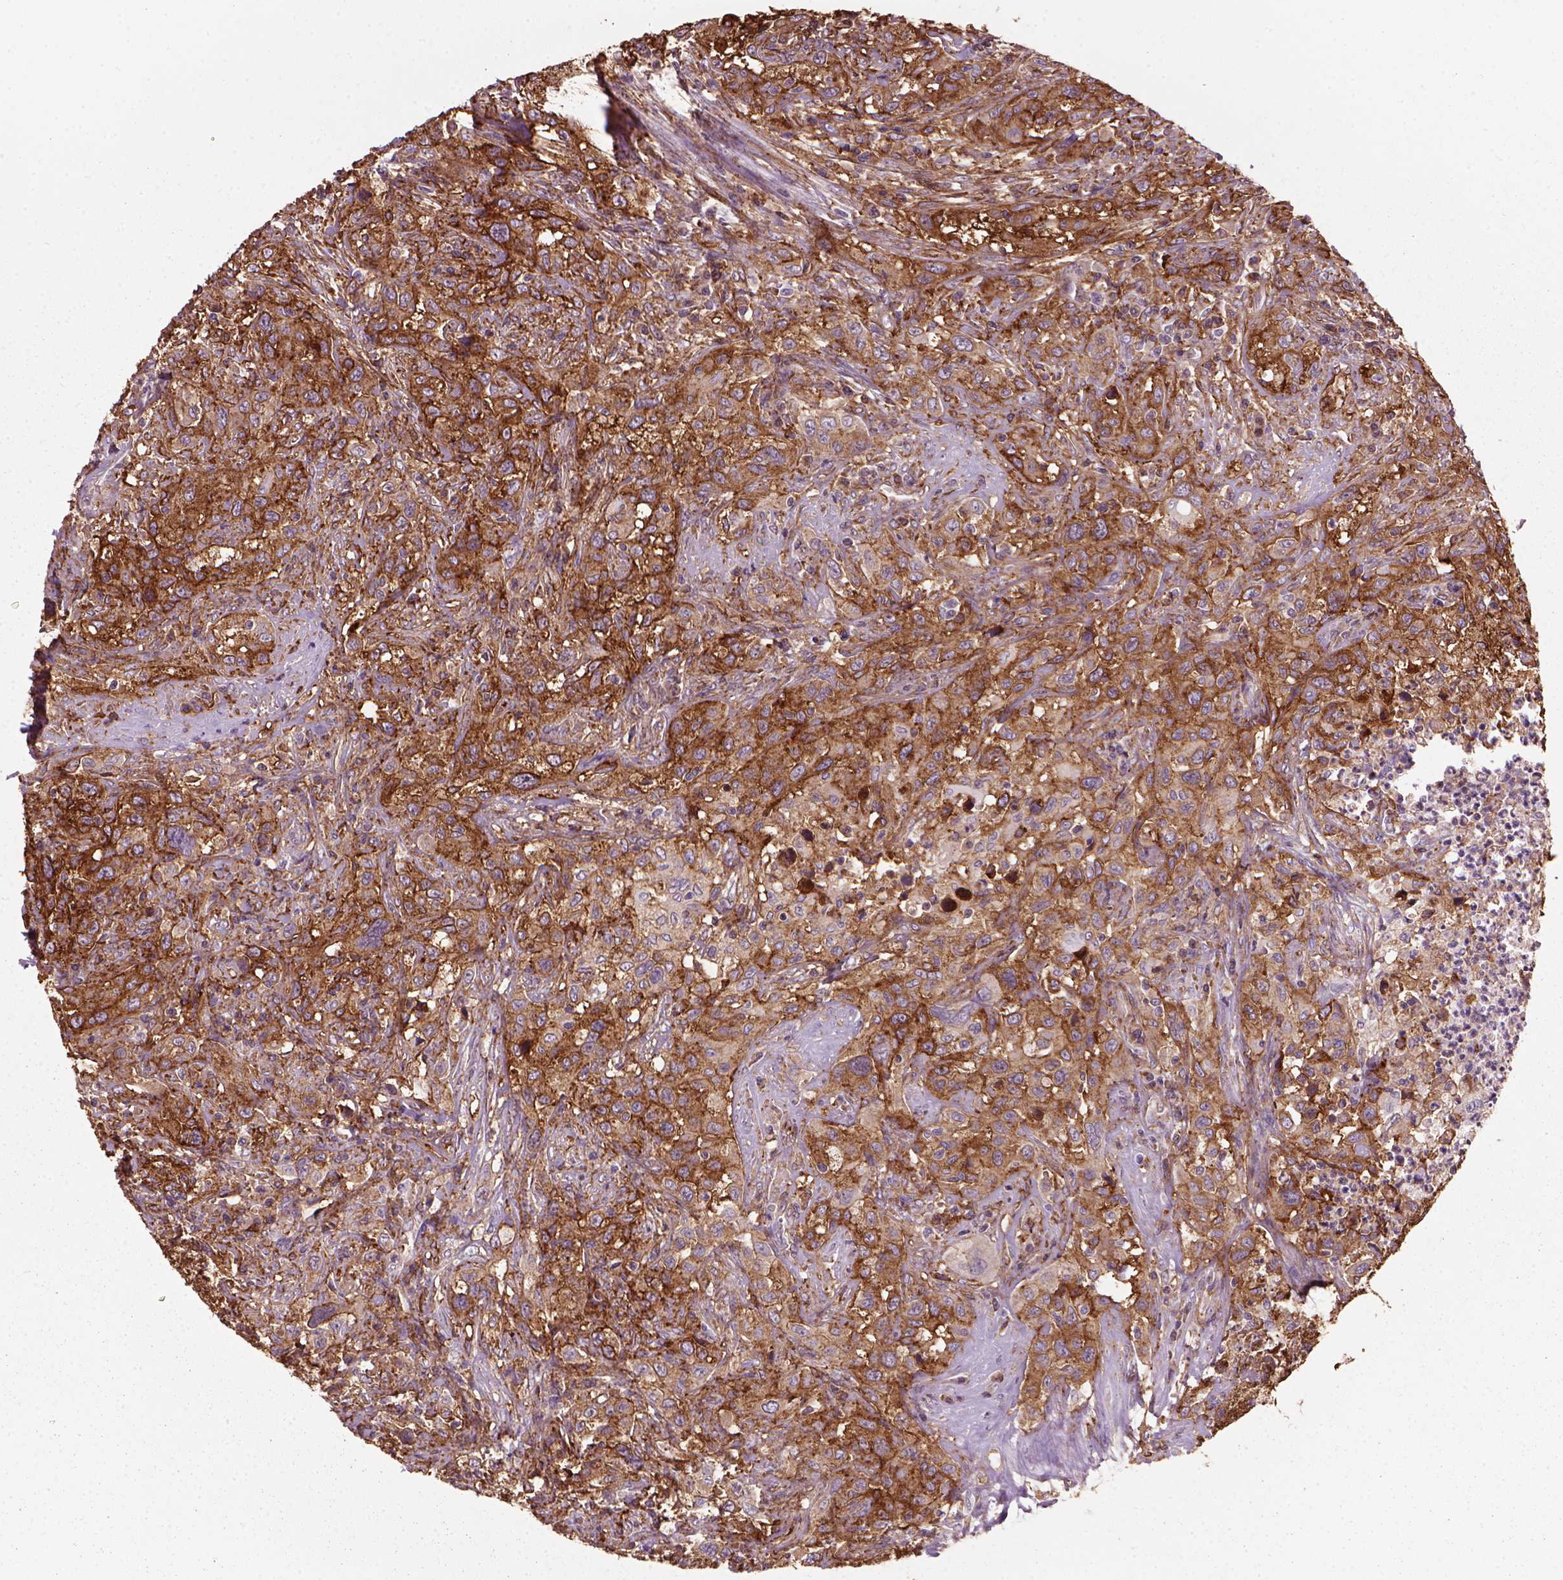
{"staining": {"intensity": "moderate", "quantity": ">75%", "location": "cytoplasmic/membranous"}, "tissue": "urothelial cancer", "cell_type": "Tumor cells", "image_type": "cancer", "snomed": [{"axis": "morphology", "description": "Urothelial carcinoma, NOS"}, {"axis": "morphology", "description": "Urothelial carcinoma, High grade"}, {"axis": "topography", "description": "Urinary bladder"}], "caption": "Immunohistochemistry (IHC) (DAB (3,3'-diaminobenzidine)) staining of urothelial cancer displays moderate cytoplasmic/membranous protein positivity in approximately >75% of tumor cells. The staining is performed using DAB brown chromogen to label protein expression. The nuclei are counter-stained blue using hematoxylin.", "gene": "MARCKS", "patient": {"sex": "female", "age": 64}}